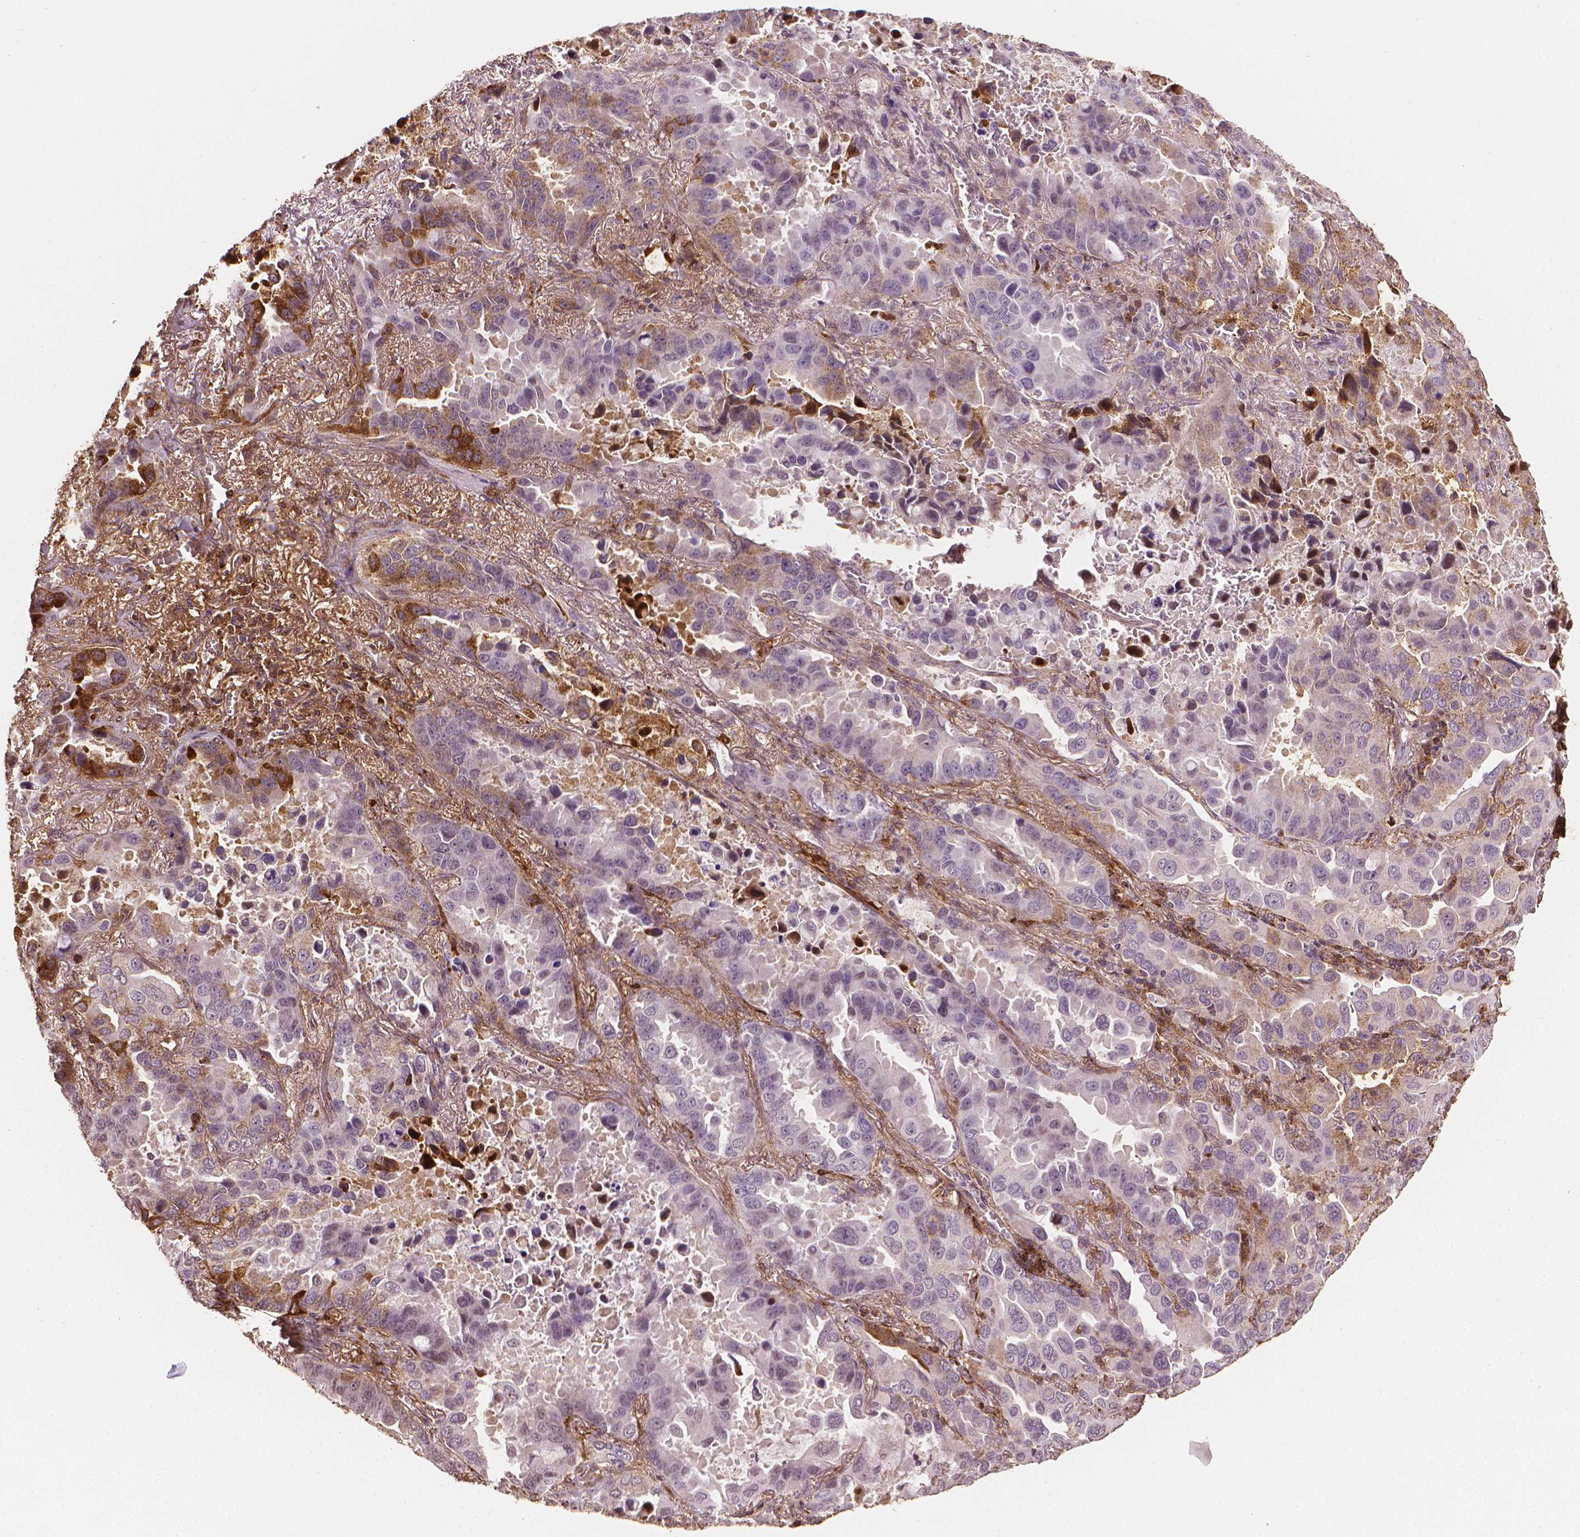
{"staining": {"intensity": "moderate", "quantity": "<25%", "location": "cytoplasmic/membranous"}, "tissue": "lung cancer", "cell_type": "Tumor cells", "image_type": "cancer", "snomed": [{"axis": "morphology", "description": "Adenocarcinoma, NOS"}, {"axis": "topography", "description": "Lung"}], "caption": "Tumor cells demonstrate moderate cytoplasmic/membranous staining in approximately <25% of cells in adenocarcinoma (lung).", "gene": "DCN", "patient": {"sex": "male", "age": 64}}